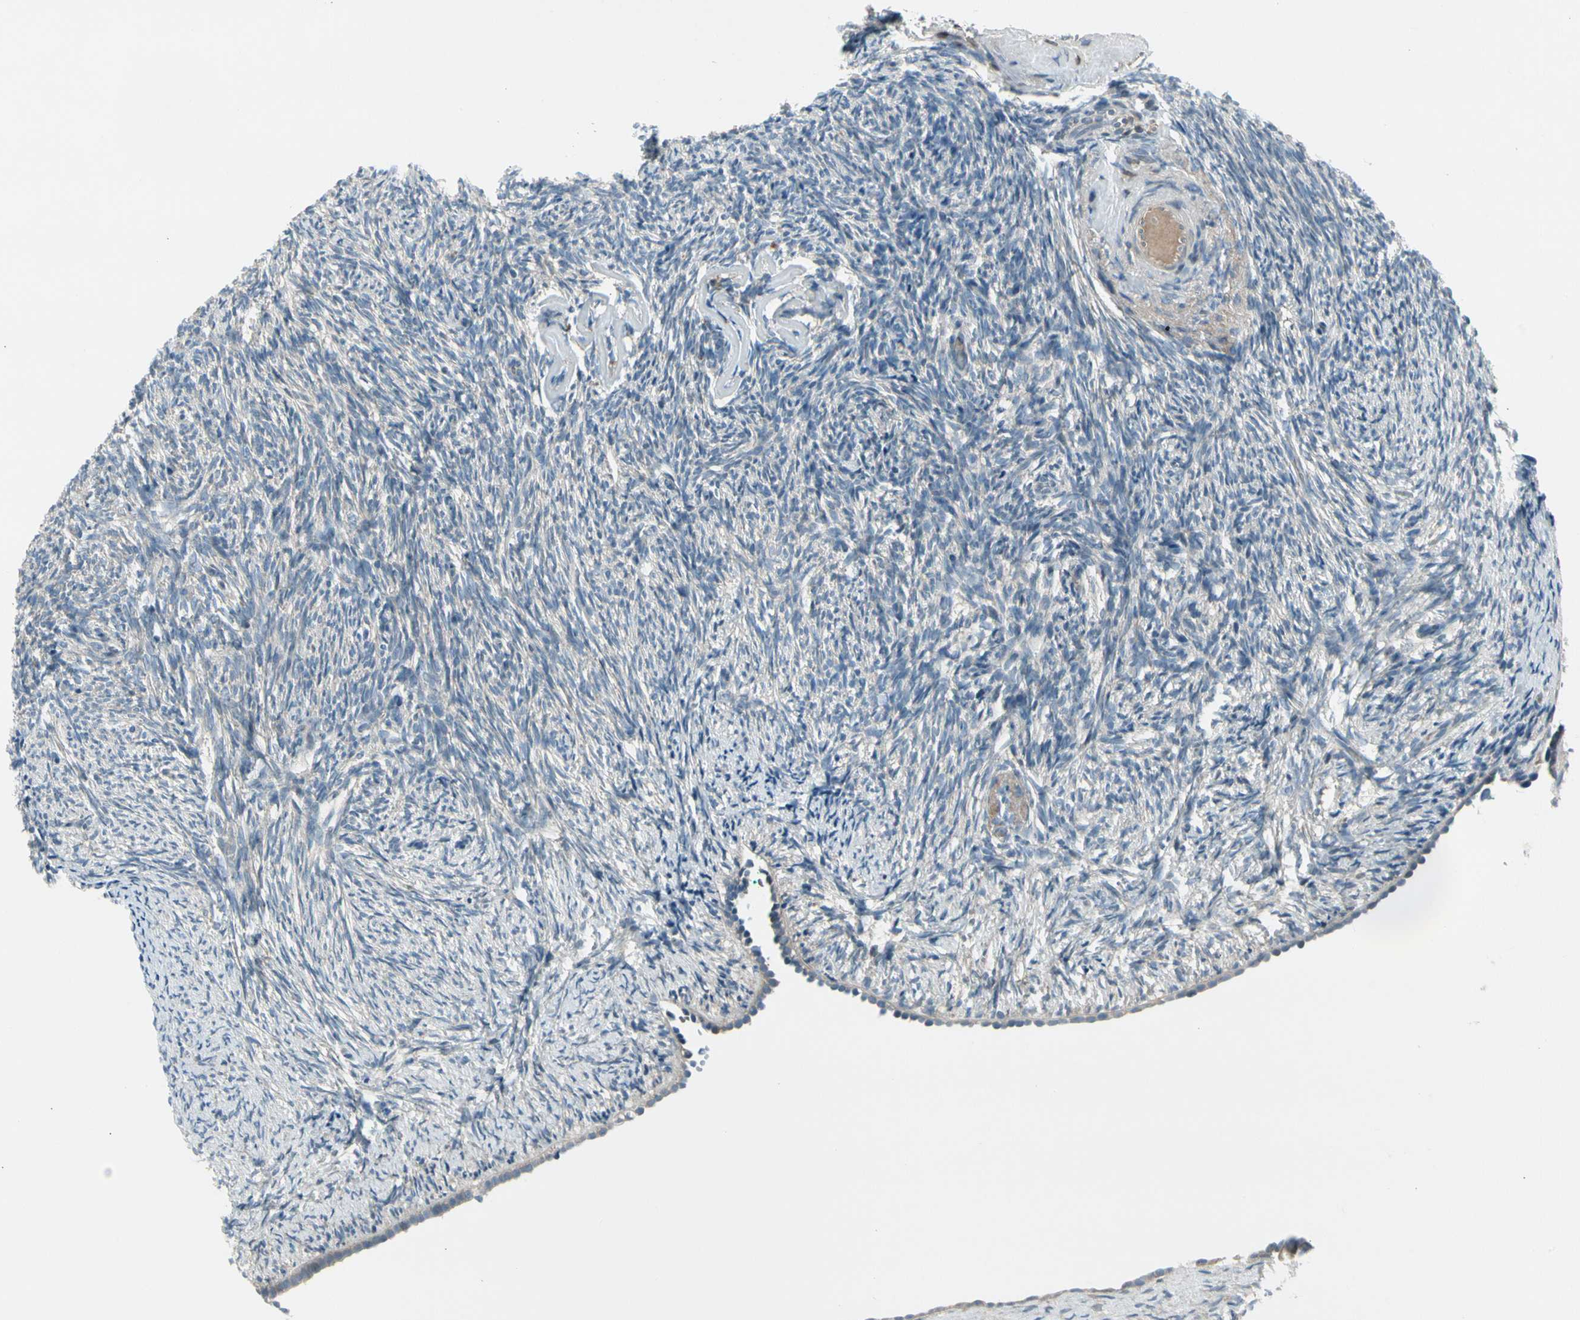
{"staining": {"intensity": "weak", "quantity": "25%-75%", "location": "cytoplasmic/membranous"}, "tissue": "ovary", "cell_type": "Ovarian stroma cells", "image_type": "normal", "snomed": [{"axis": "morphology", "description": "Normal tissue, NOS"}, {"axis": "topography", "description": "Ovary"}], "caption": "Brown immunohistochemical staining in benign ovary displays weak cytoplasmic/membranous staining in about 25%-75% of ovarian stroma cells. Using DAB (3,3'-diaminobenzidine) (brown) and hematoxylin (blue) stains, captured at high magnification using brightfield microscopy.", "gene": "PANK2", "patient": {"sex": "female", "age": 60}}